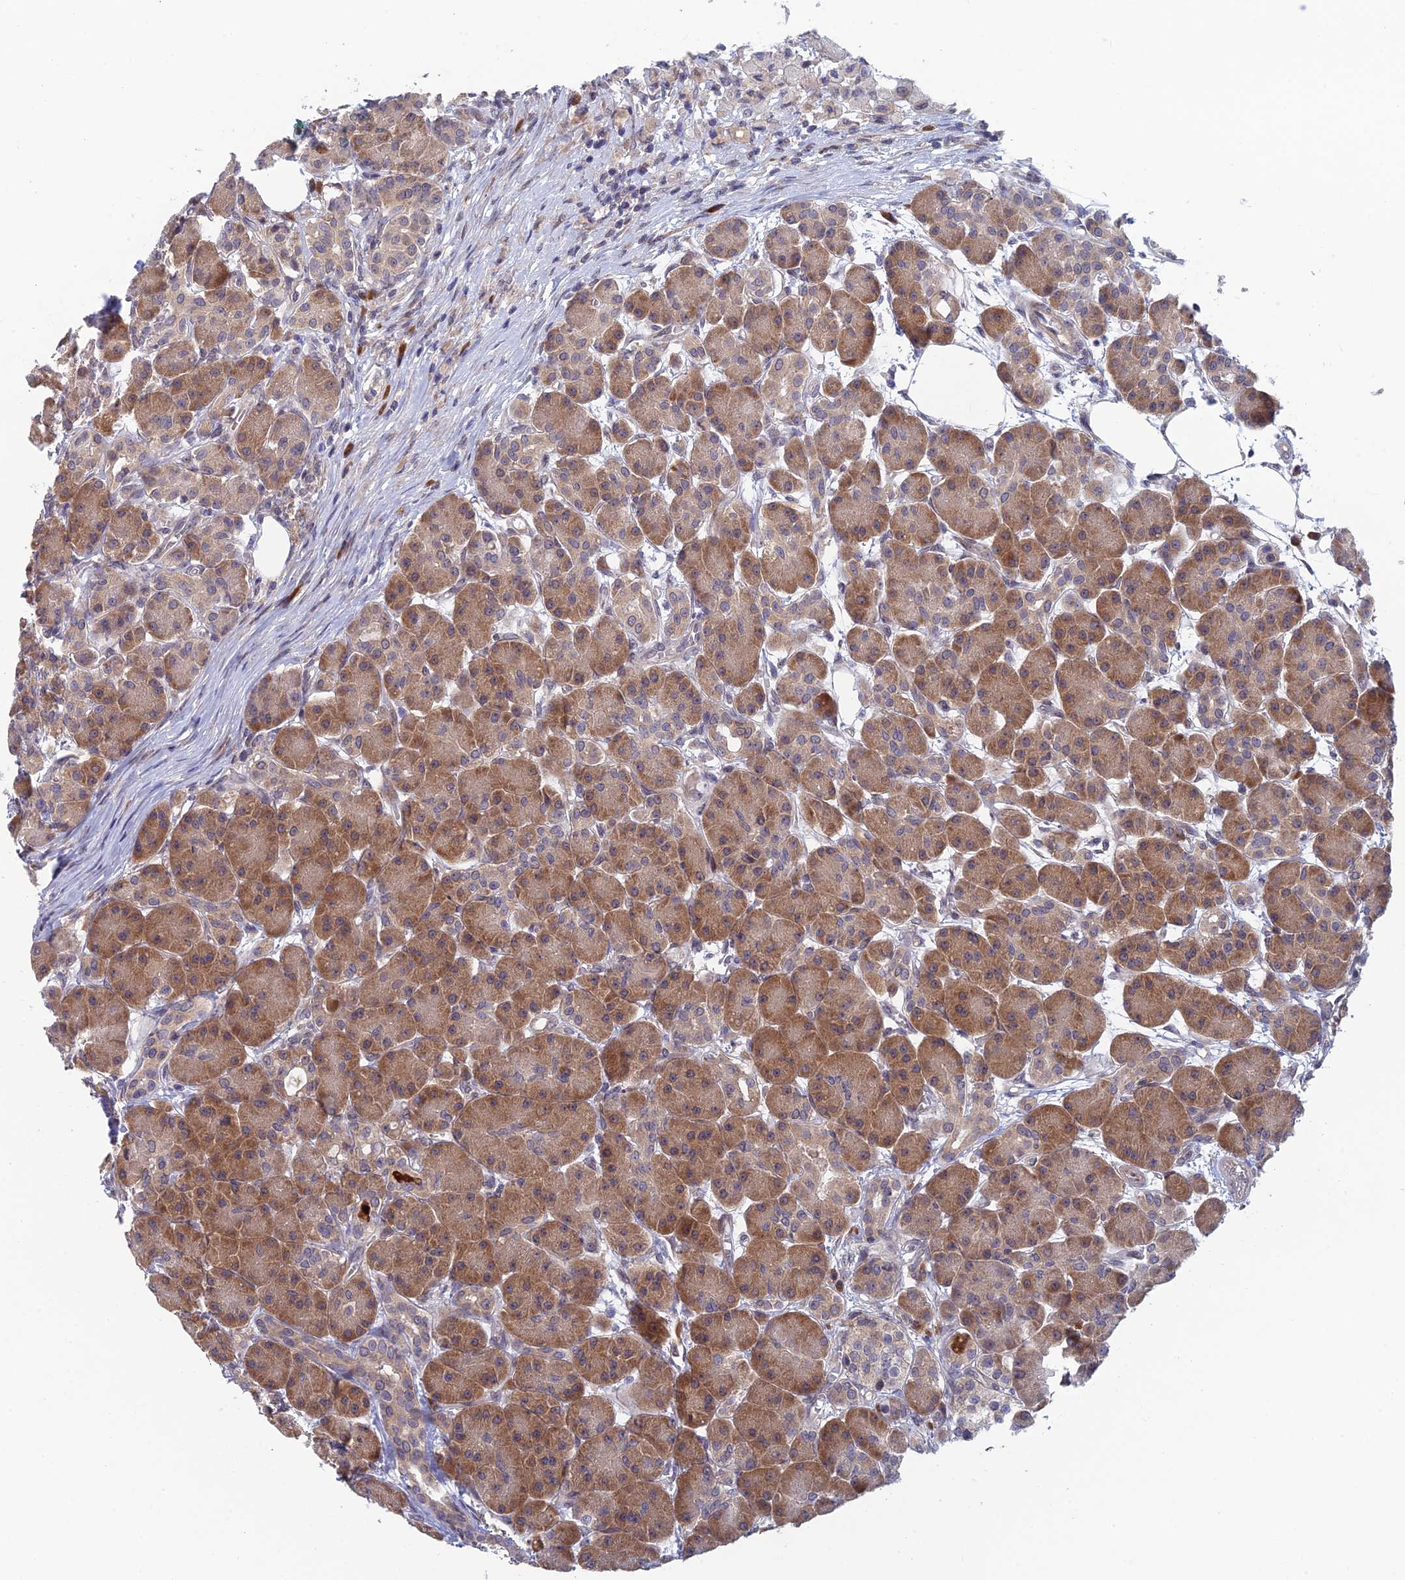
{"staining": {"intensity": "moderate", "quantity": ">75%", "location": "cytoplasmic/membranous"}, "tissue": "pancreas", "cell_type": "Exocrine glandular cells", "image_type": "normal", "snomed": [{"axis": "morphology", "description": "Normal tissue, NOS"}, {"axis": "topography", "description": "Pancreas"}], "caption": "A micrograph of human pancreas stained for a protein demonstrates moderate cytoplasmic/membranous brown staining in exocrine glandular cells. The staining is performed using DAB (3,3'-diaminobenzidine) brown chromogen to label protein expression. The nuclei are counter-stained blue using hematoxylin.", "gene": "SRA1", "patient": {"sex": "male", "age": 63}}